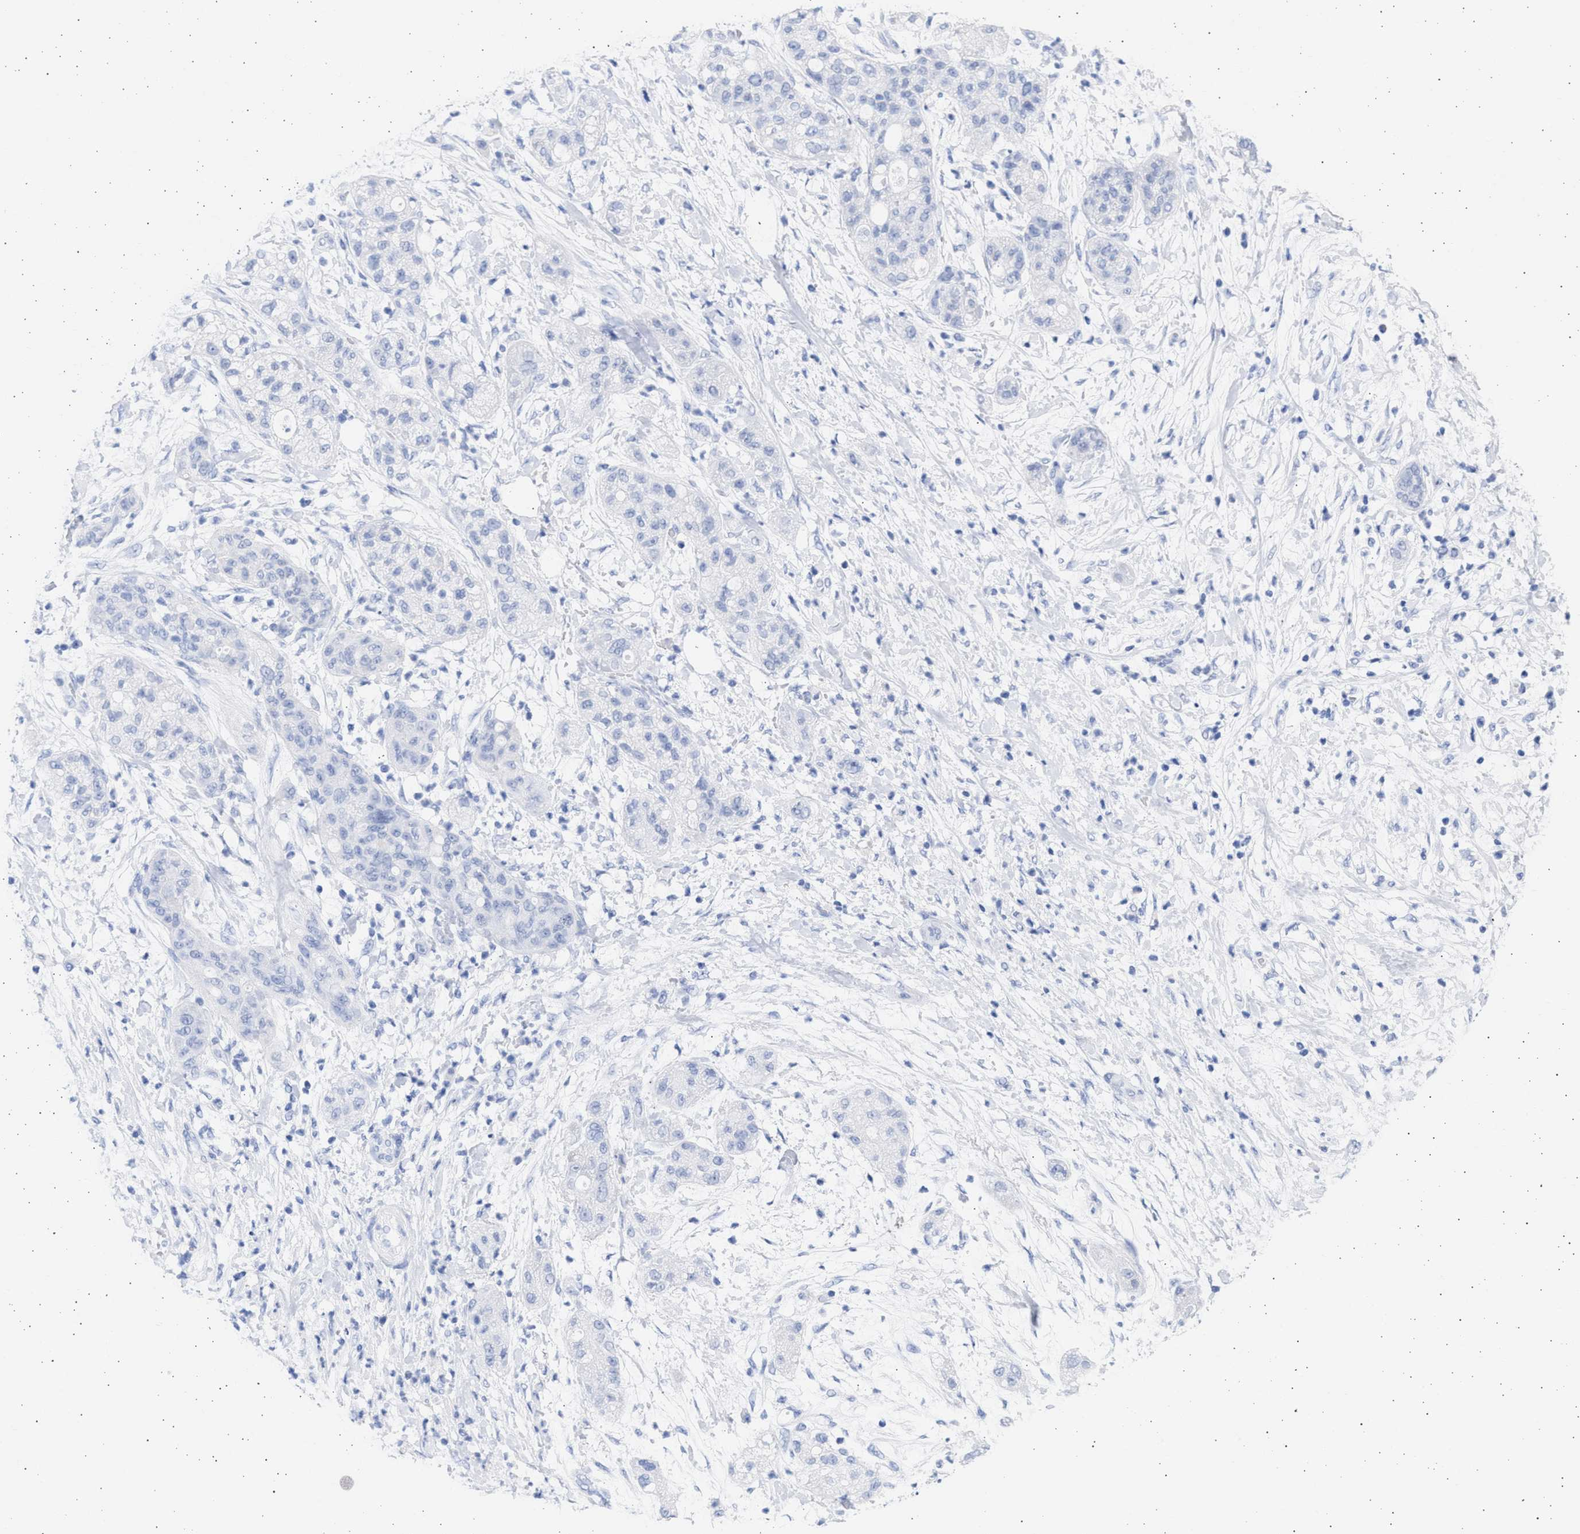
{"staining": {"intensity": "negative", "quantity": "none", "location": "none"}, "tissue": "pancreatic cancer", "cell_type": "Tumor cells", "image_type": "cancer", "snomed": [{"axis": "morphology", "description": "Adenocarcinoma, NOS"}, {"axis": "topography", "description": "Pancreas"}], "caption": "IHC micrograph of human pancreatic cancer stained for a protein (brown), which demonstrates no staining in tumor cells.", "gene": "ALDOC", "patient": {"sex": "female", "age": 78}}